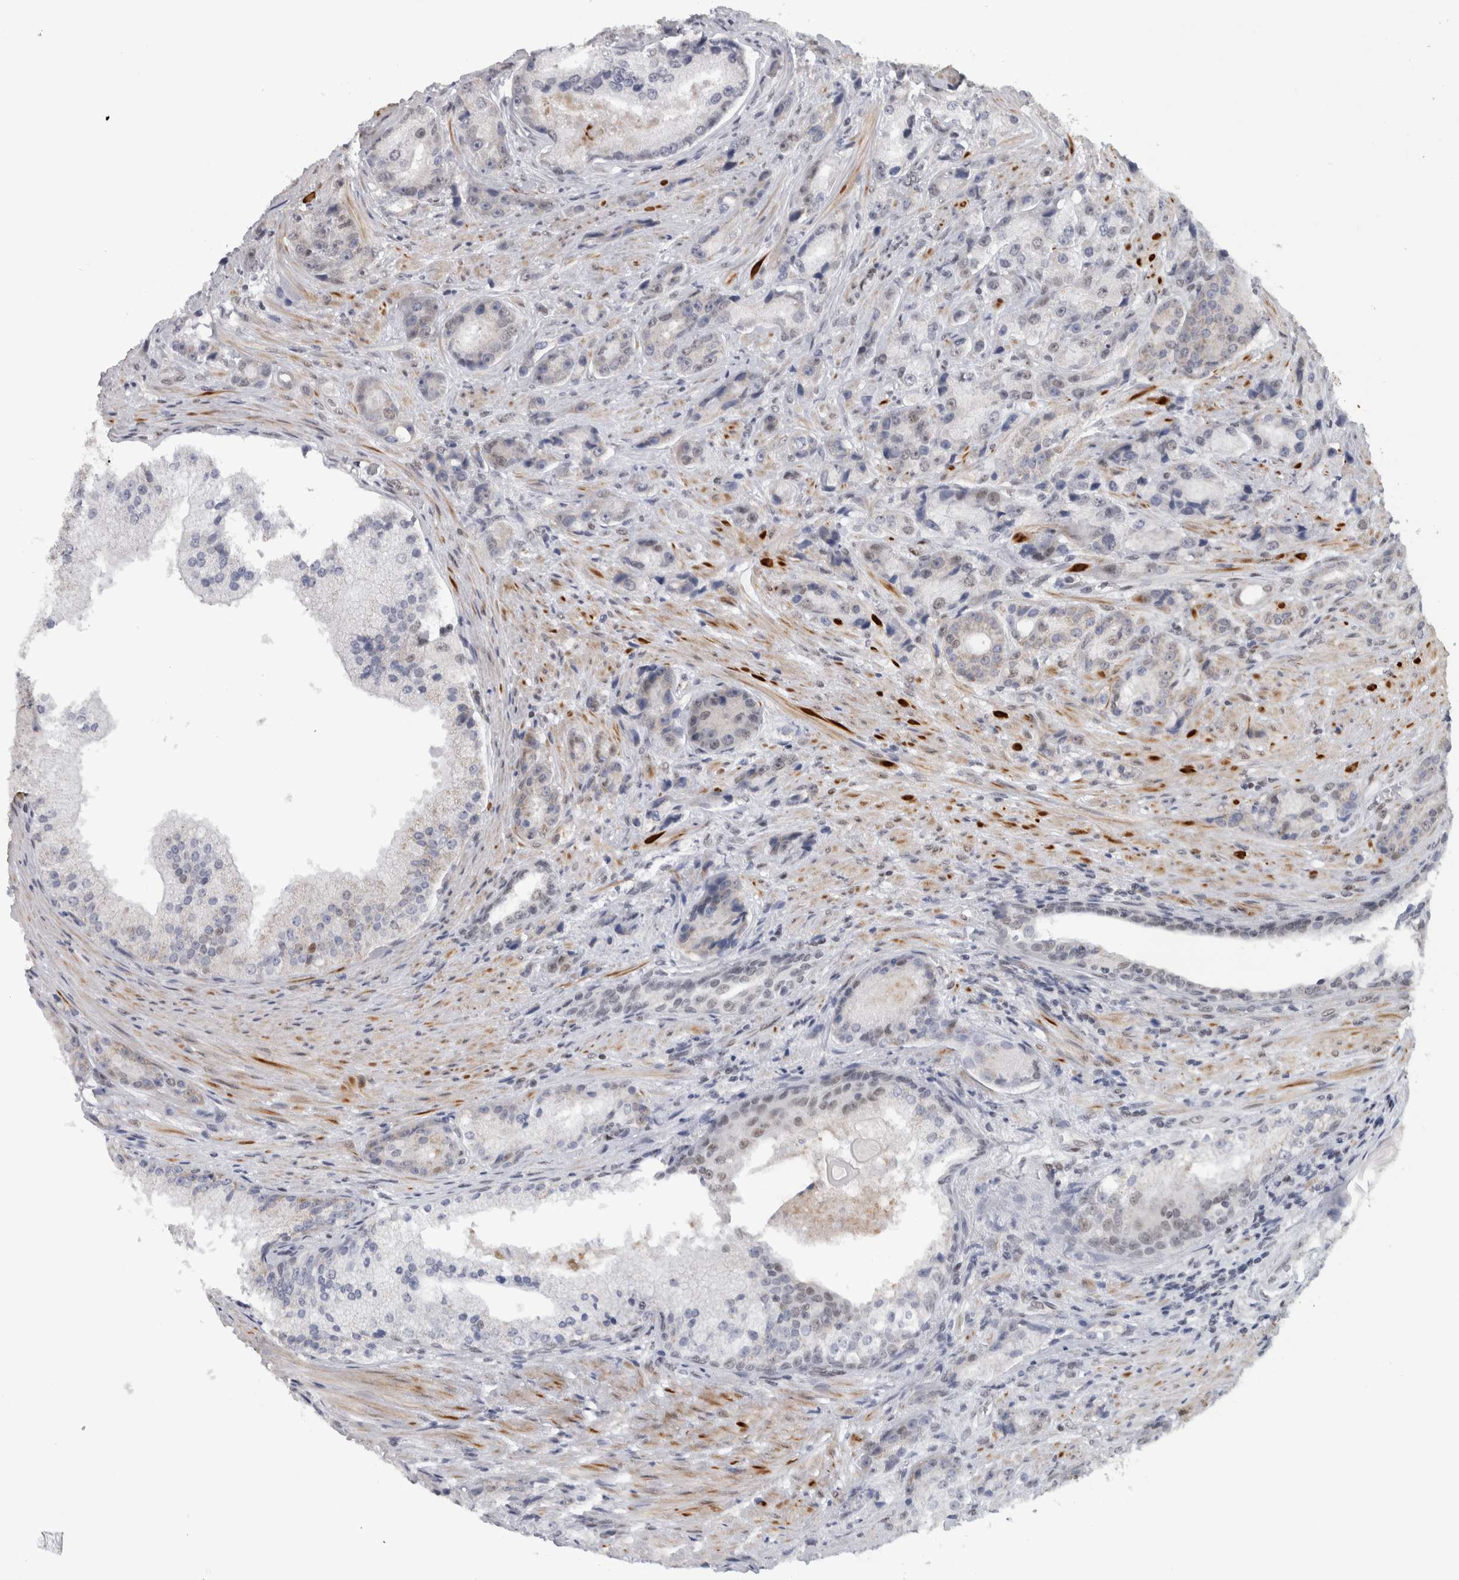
{"staining": {"intensity": "weak", "quantity": "<25%", "location": "nuclear"}, "tissue": "prostate cancer", "cell_type": "Tumor cells", "image_type": "cancer", "snomed": [{"axis": "morphology", "description": "Adenocarcinoma, High grade"}, {"axis": "topography", "description": "Prostate"}], "caption": "Immunohistochemistry (IHC) histopathology image of neoplastic tissue: prostate high-grade adenocarcinoma stained with DAB displays no significant protein staining in tumor cells.", "gene": "HEXIM2", "patient": {"sex": "male", "age": 60}}